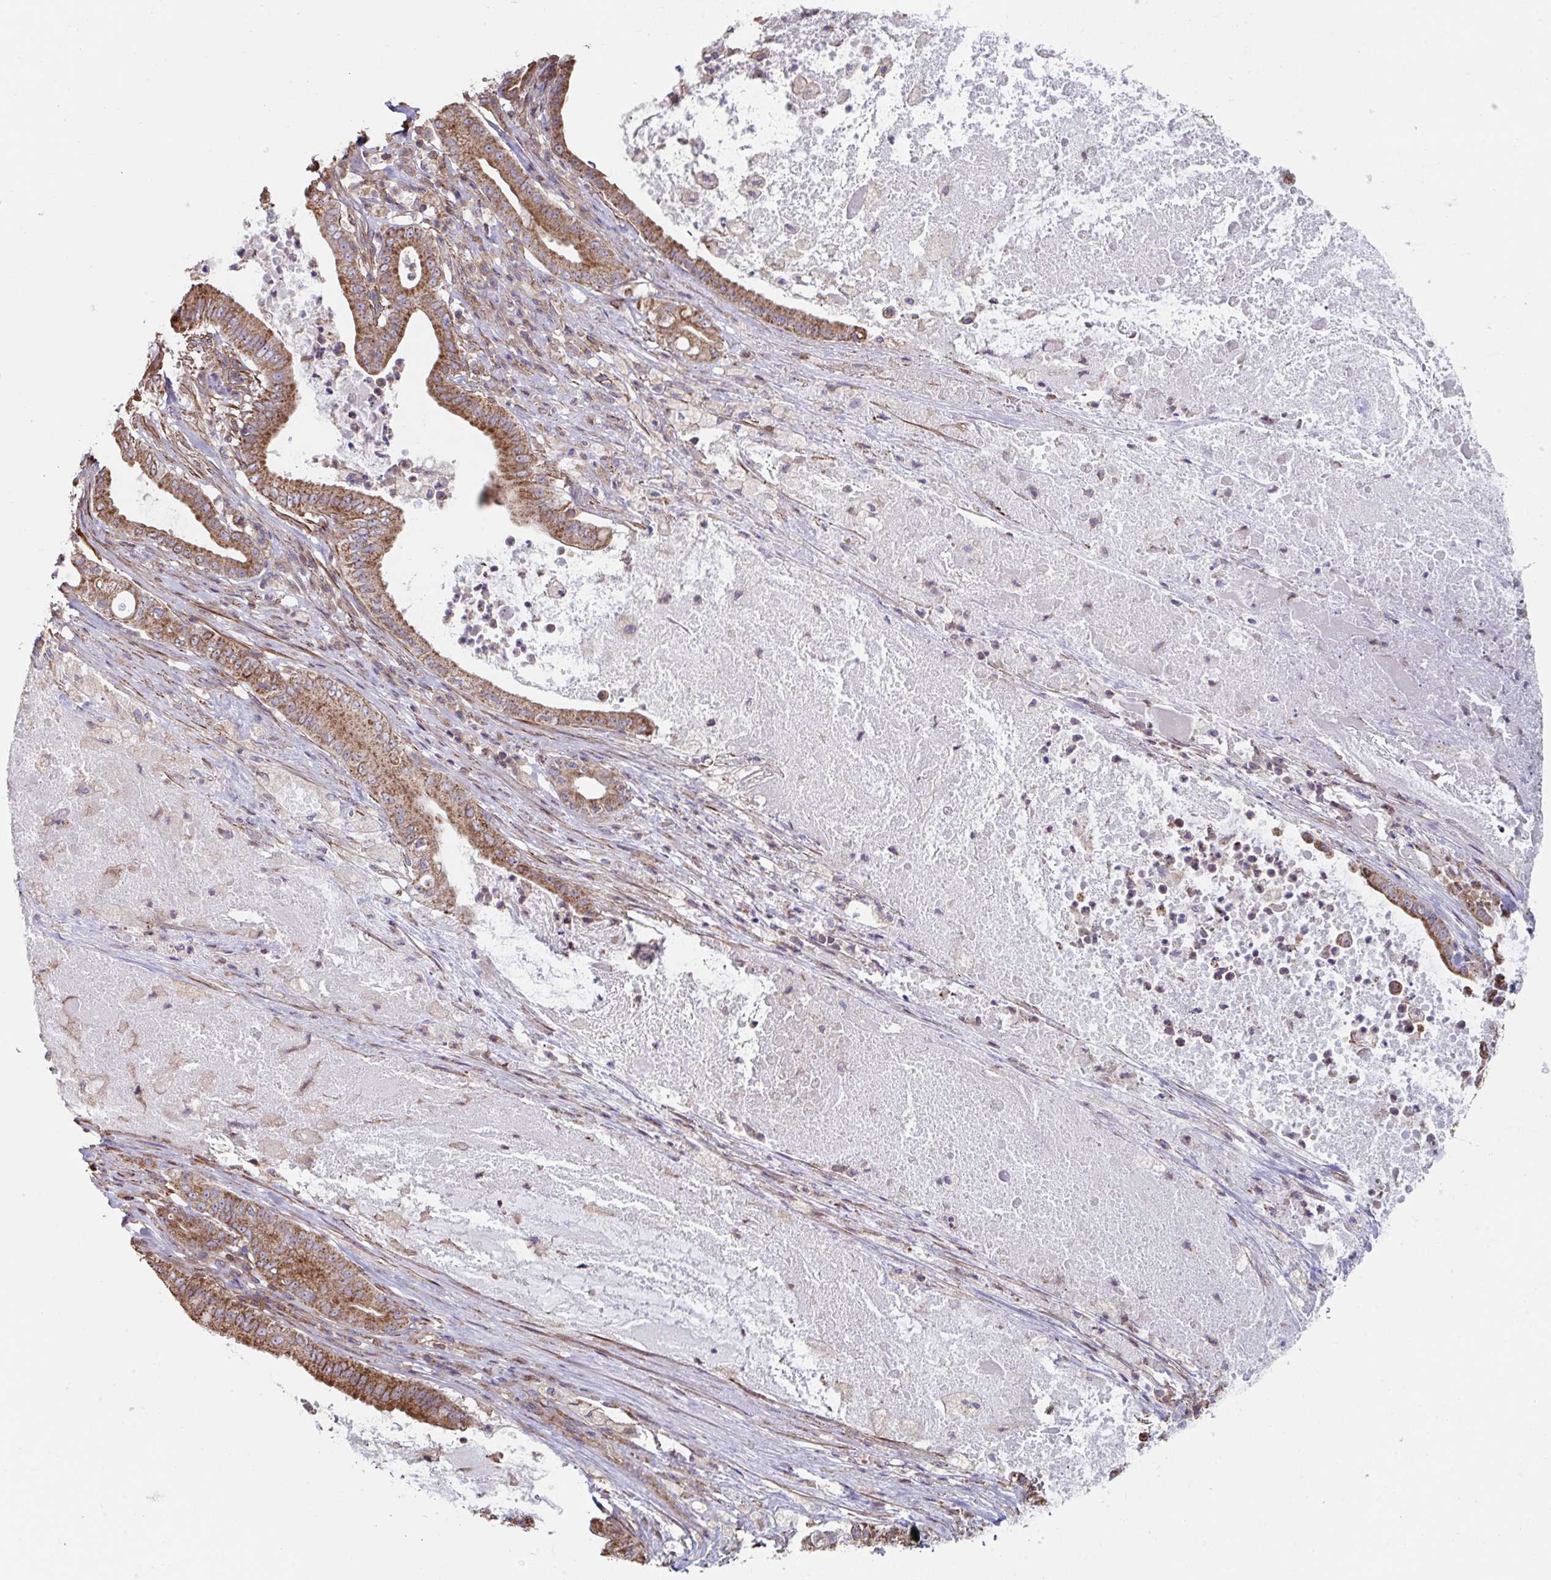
{"staining": {"intensity": "moderate", "quantity": ">75%", "location": "cytoplasmic/membranous"}, "tissue": "pancreatic cancer", "cell_type": "Tumor cells", "image_type": "cancer", "snomed": [{"axis": "morphology", "description": "Adenocarcinoma, NOS"}, {"axis": "topography", "description": "Pancreas"}], "caption": "An image of human pancreatic cancer (adenocarcinoma) stained for a protein reveals moderate cytoplasmic/membranous brown staining in tumor cells.", "gene": "DZANK1", "patient": {"sex": "male", "age": 71}}